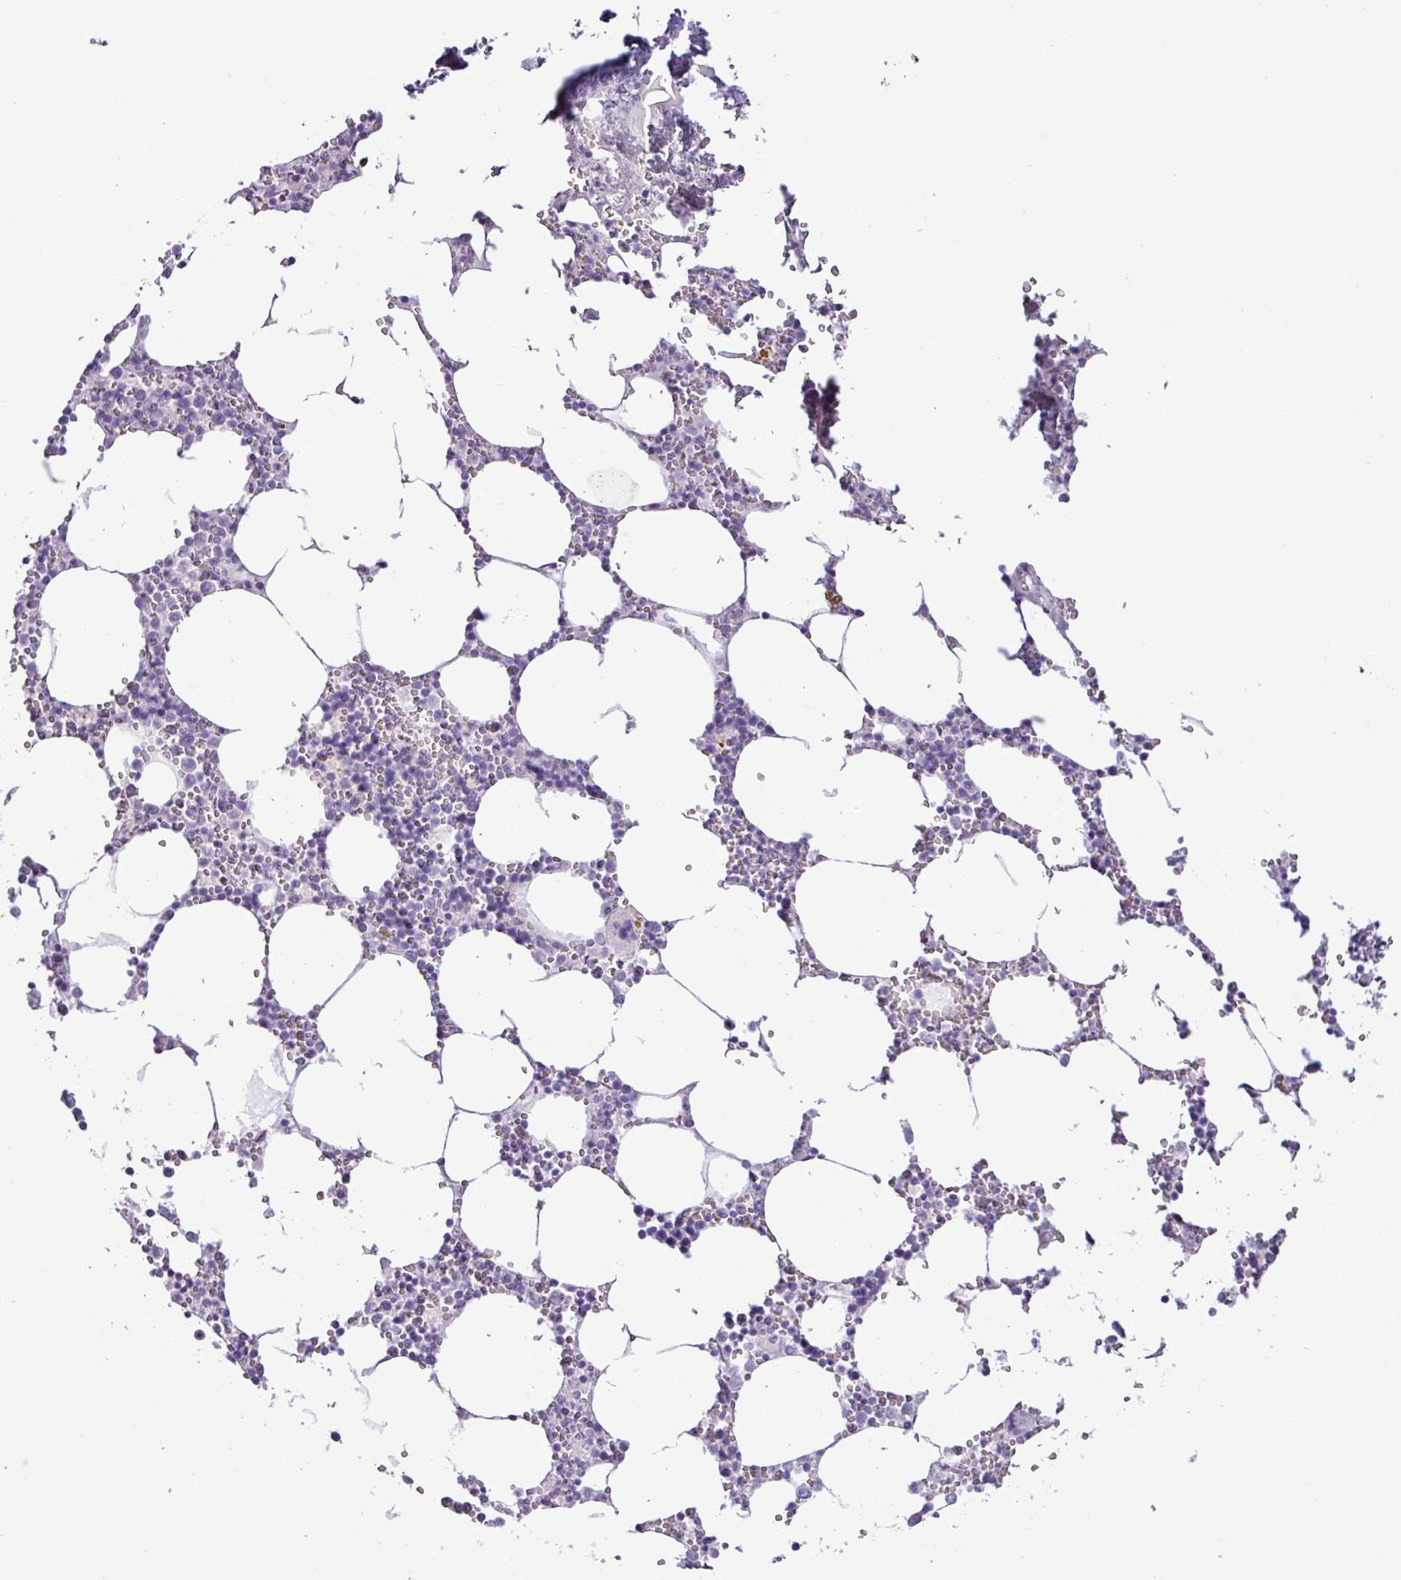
{"staining": {"intensity": "negative", "quantity": "none", "location": "none"}, "tissue": "bone marrow", "cell_type": "Hematopoietic cells", "image_type": "normal", "snomed": [{"axis": "morphology", "description": "Normal tissue, NOS"}, {"axis": "topography", "description": "Bone marrow"}], "caption": "There is no significant positivity in hematopoietic cells of bone marrow. (Brightfield microscopy of DAB immunohistochemistry at high magnification).", "gene": "ALDH3A1", "patient": {"sex": "male", "age": 54}}